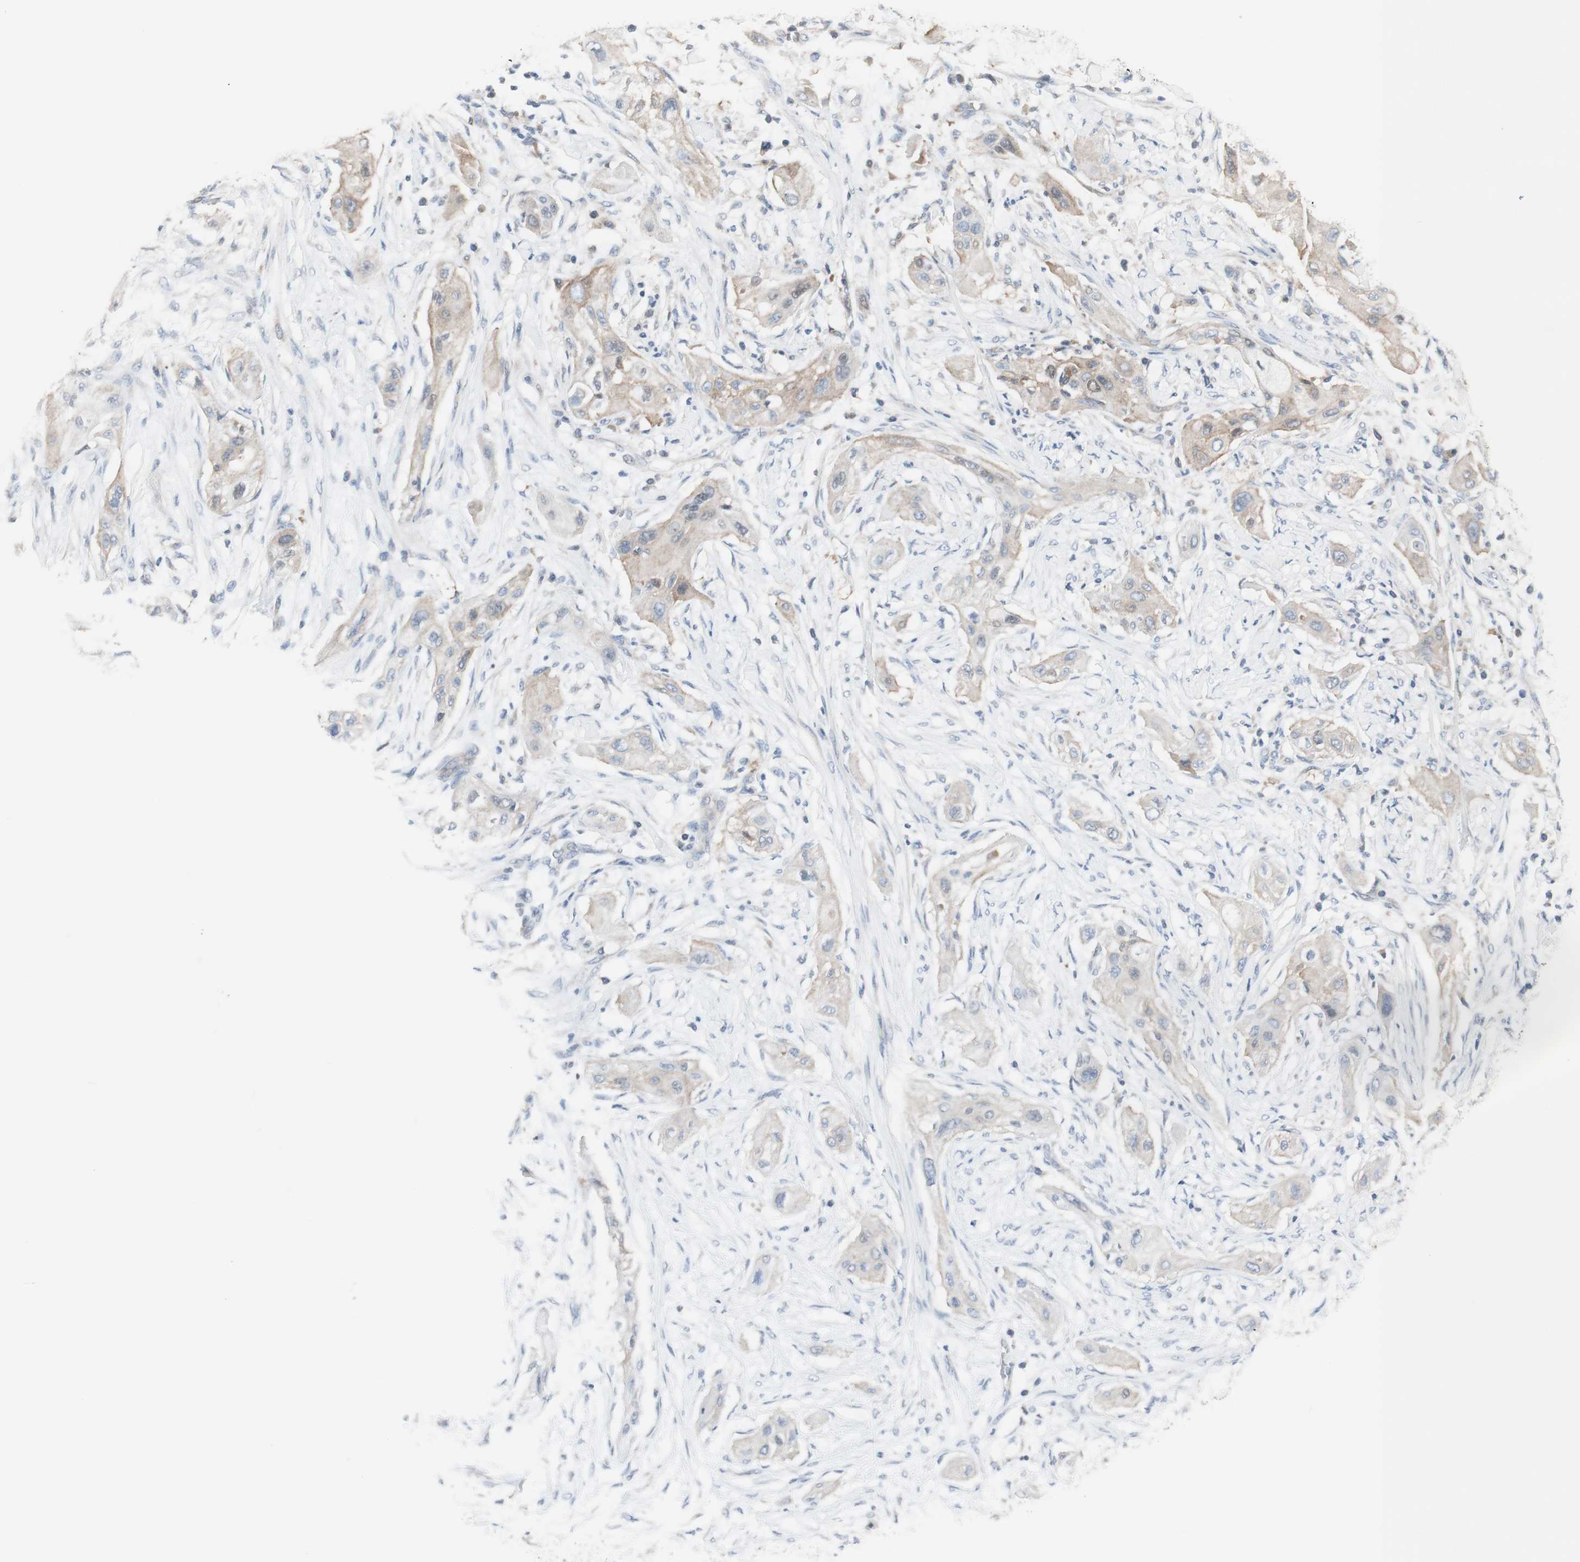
{"staining": {"intensity": "weak", "quantity": "25%-75%", "location": "cytoplasmic/membranous"}, "tissue": "lung cancer", "cell_type": "Tumor cells", "image_type": "cancer", "snomed": [{"axis": "morphology", "description": "Squamous cell carcinoma, NOS"}, {"axis": "topography", "description": "Lung"}], "caption": "IHC micrograph of squamous cell carcinoma (lung) stained for a protein (brown), which displays low levels of weak cytoplasmic/membranous staining in approximately 25%-75% of tumor cells.", "gene": "C3orf52", "patient": {"sex": "female", "age": 47}}